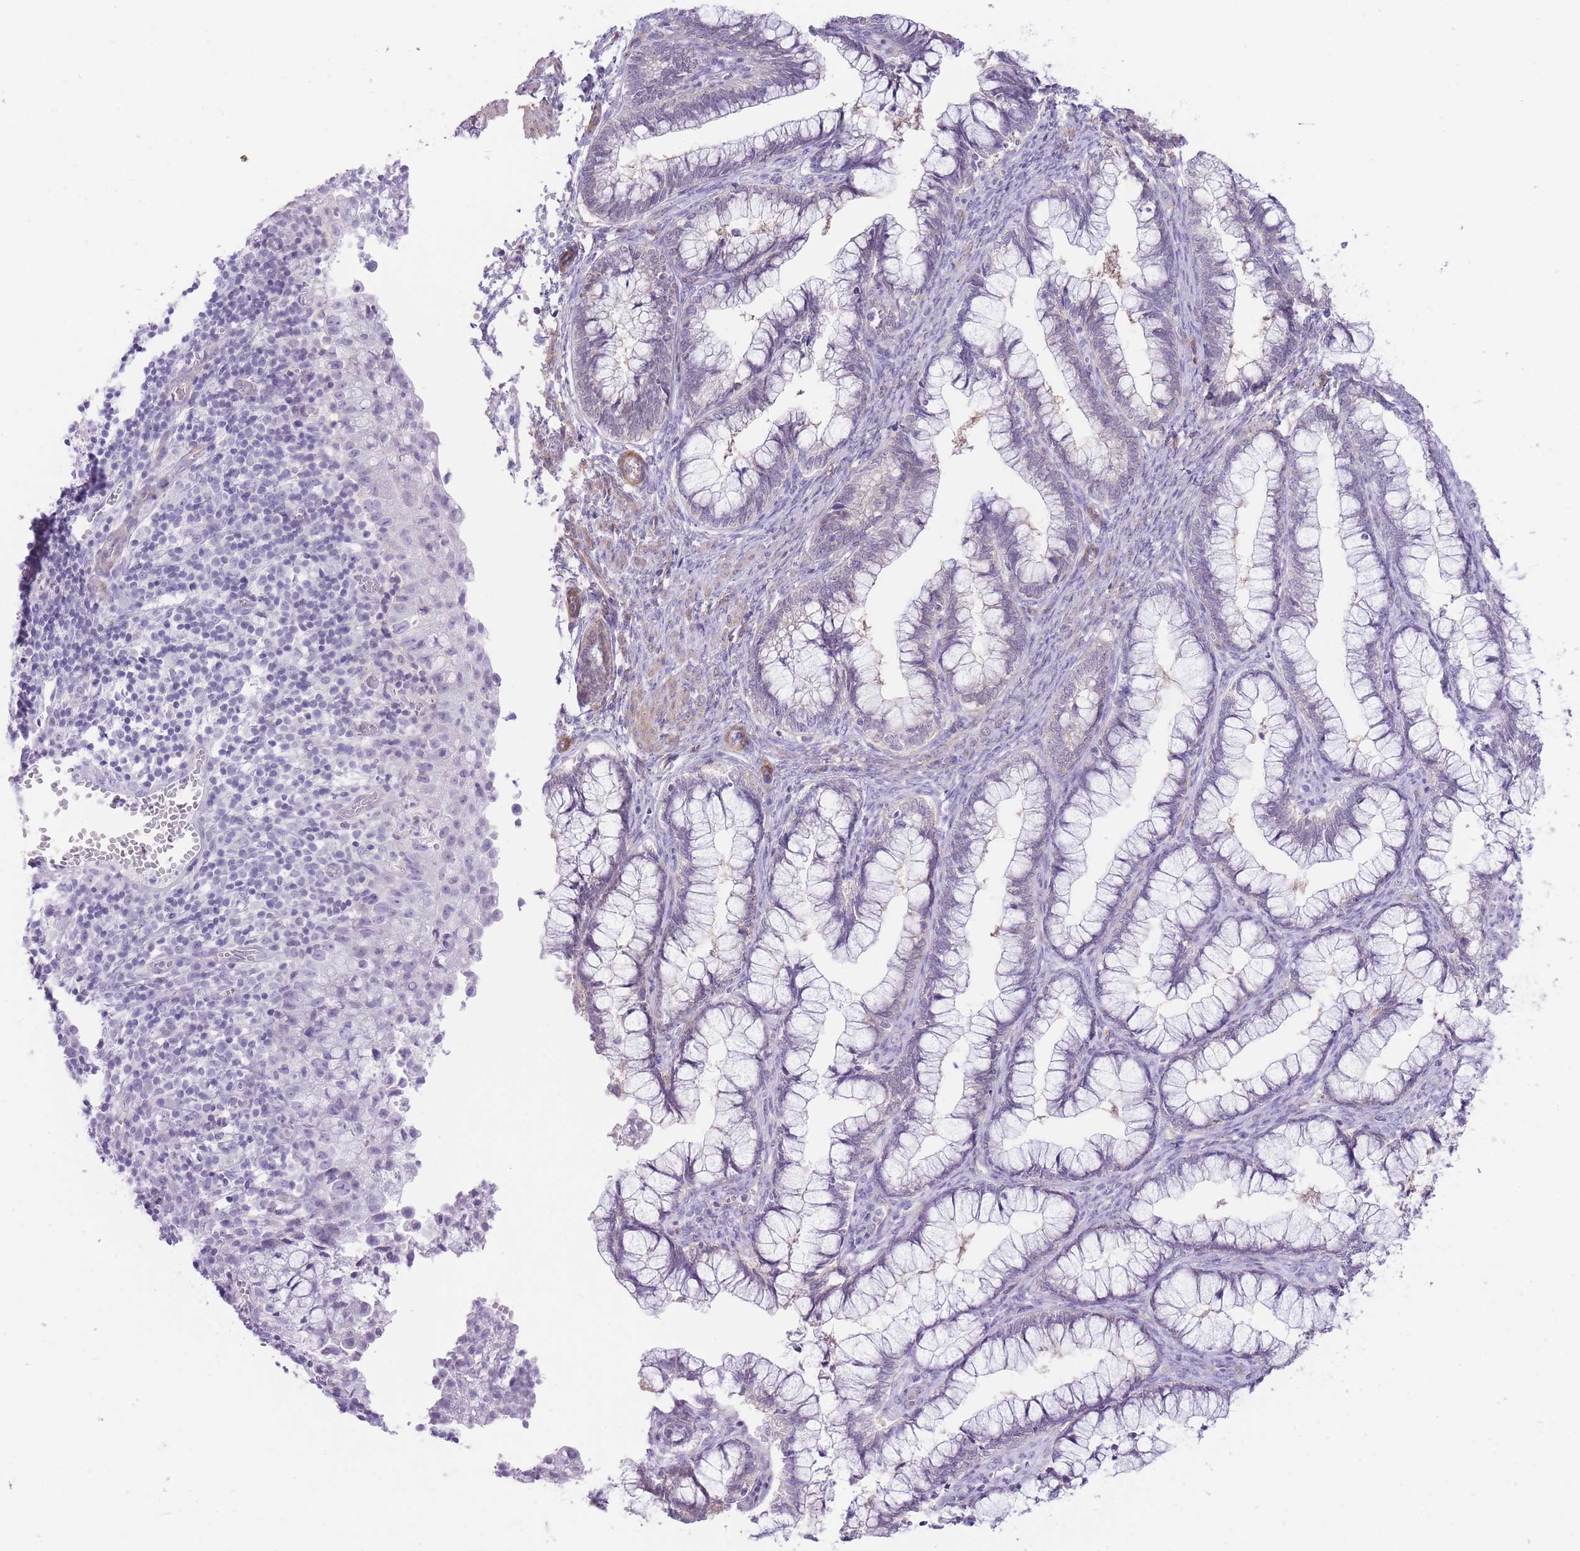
{"staining": {"intensity": "negative", "quantity": "none", "location": "none"}, "tissue": "cervical cancer", "cell_type": "Tumor cells", "image_type": "cancer", "snomed": [{"axis": "morphology", "description": "Adenocarcinoma, NOS"}, {"axis": "topography", "description": "Cervix"}], "caption": "Tumor cells show no significant protein positivity in adenocarcinoma (cervical). (DAB immunohistochemistry (IHC) with hematoxylin counter stain).", "gene": "OR11H12", "patient": {"sex": "female", "age": 44}}